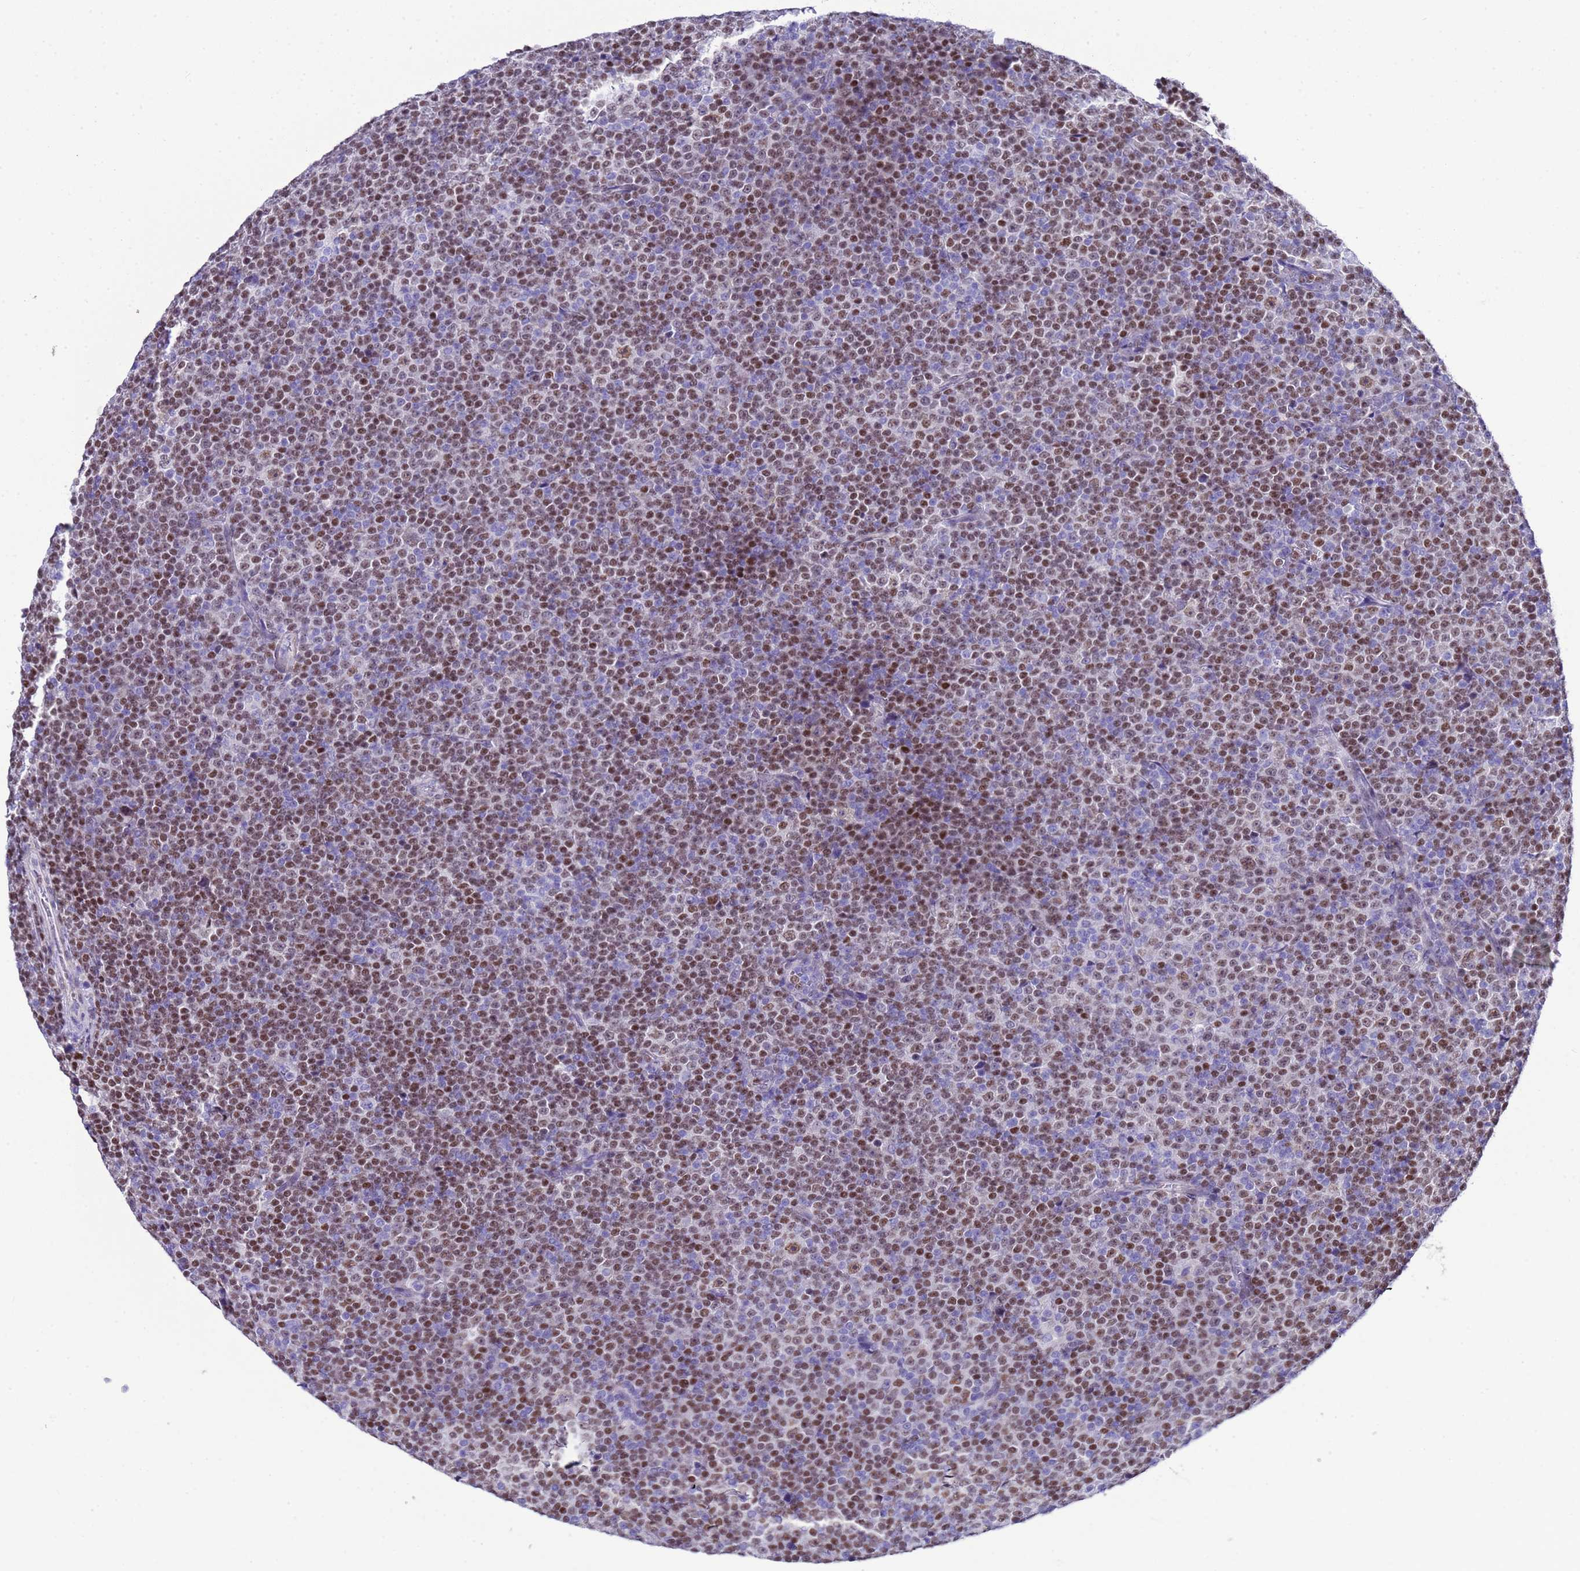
{"staining": {"intensity": "moderate", "quantity": ">75%", "location": "nuclear"}, "tissue": "lymphoma", "cell_type": "Tumor cells", "image_type": "cancer", "snomed": [{"axis": "morphology", "description": "Malignant lymphoma, non-Hodgkin's type, Low grade"}, {"axis": "topography", "description": "Lymph node"}], "caption": "A medium amount of moderate nuclear staining is seen in approximately >75% of tumor cells in lymphoma tissue. (DAB (3,3'-diaminobenzidine) = brown stain, brightfield microscopy at high magnification).", "gene": "BCL7A", "patient": {"sex": "female", "age": 67}}